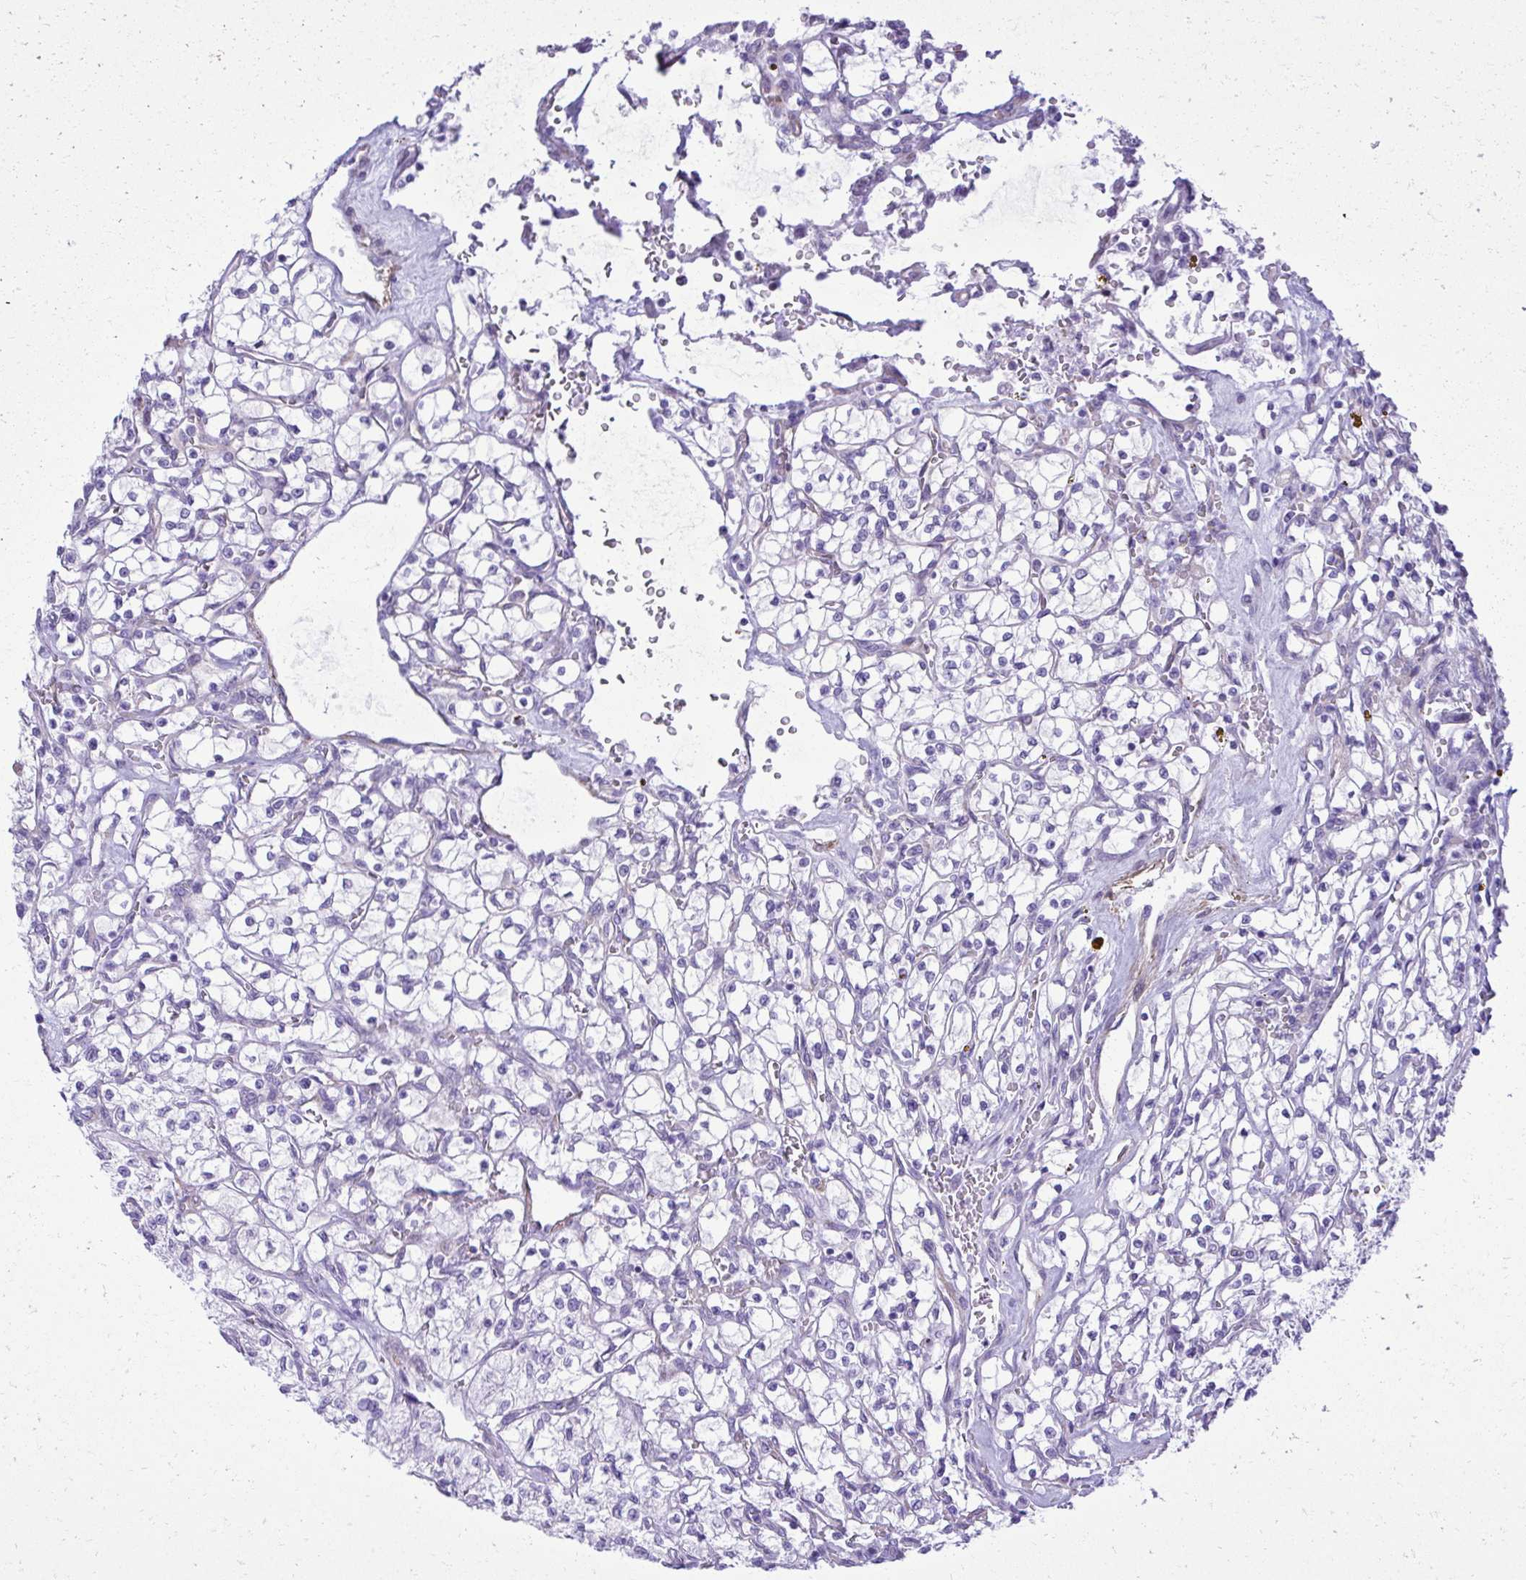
{"staining": {"intensity": "negative", "quantity": "none", "location": "none"}, "tissue": "renal cancer", "cell_type": "Tumor cells", "image_type": "cancer", "snomed": [{"axis": "morphology", "description": "Adenocarcinoma, NOS"}, {"axis": "topography", "description": "Kidney"}], "caption": "Renal cancer stained for a protein using immunohistochemistry demonstrates no positivity tumor cells.", "gene": "PITPNM3", "patient": {"sex": "female", "age": 64}}